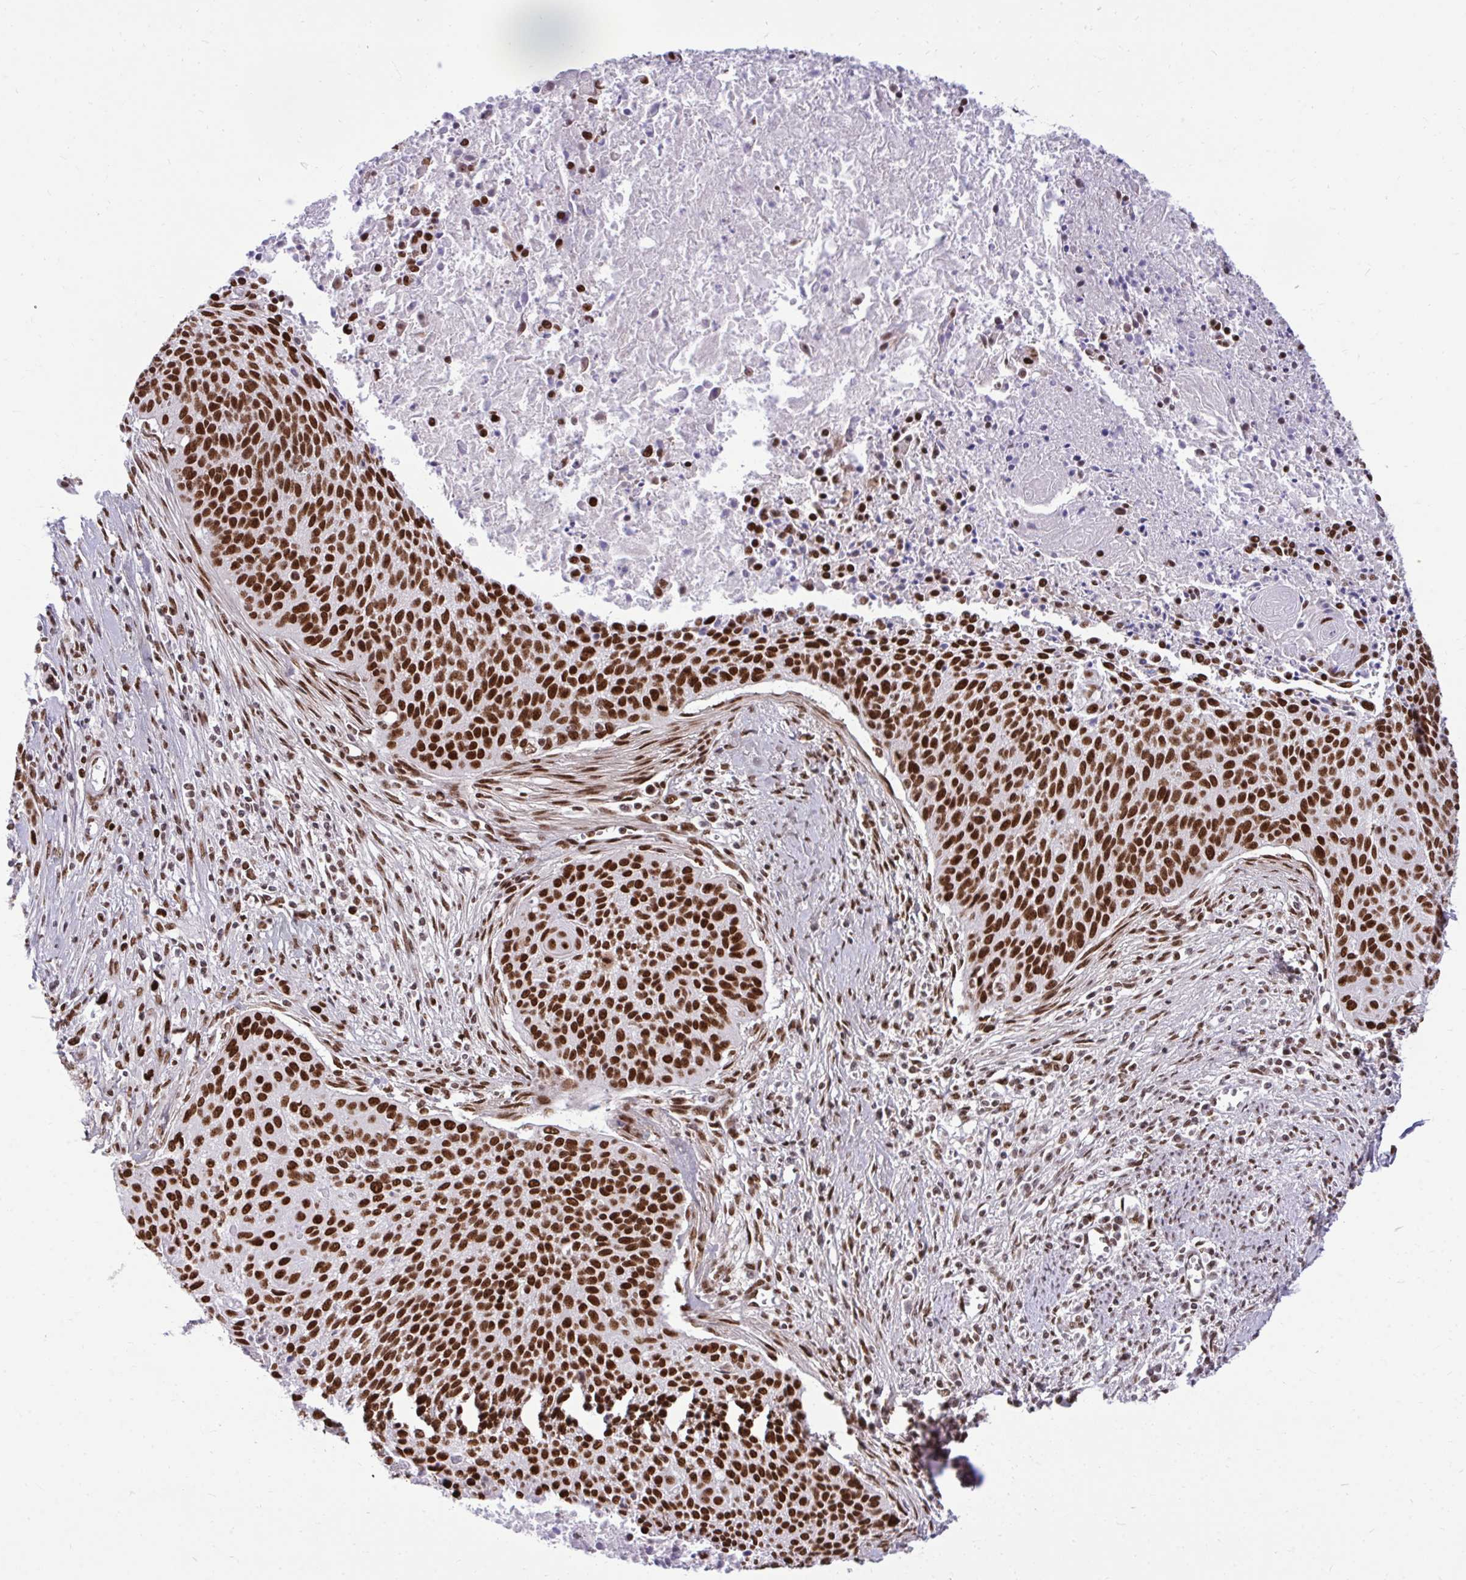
{"staining": {"intensity": "strong", "quantity": ">75%", "location": "nuclear"}, "tissue": "cervical cancer", "cell_type": "Tumor cells", "image_type": "cancer", "snomed": [{"axis": "morphology", "description": "Squamous cell carcinoma, NOS"}, {"axis": "topography", "description": "Cervix"}], "caption": "Tumor cells exhibit high levels of strong nuclear staining in about >75% of cells in human cervical cancer (squamous cell carcinoma).", "gene": "CDYL", "patient": {"sex": "female", "age": 55}}